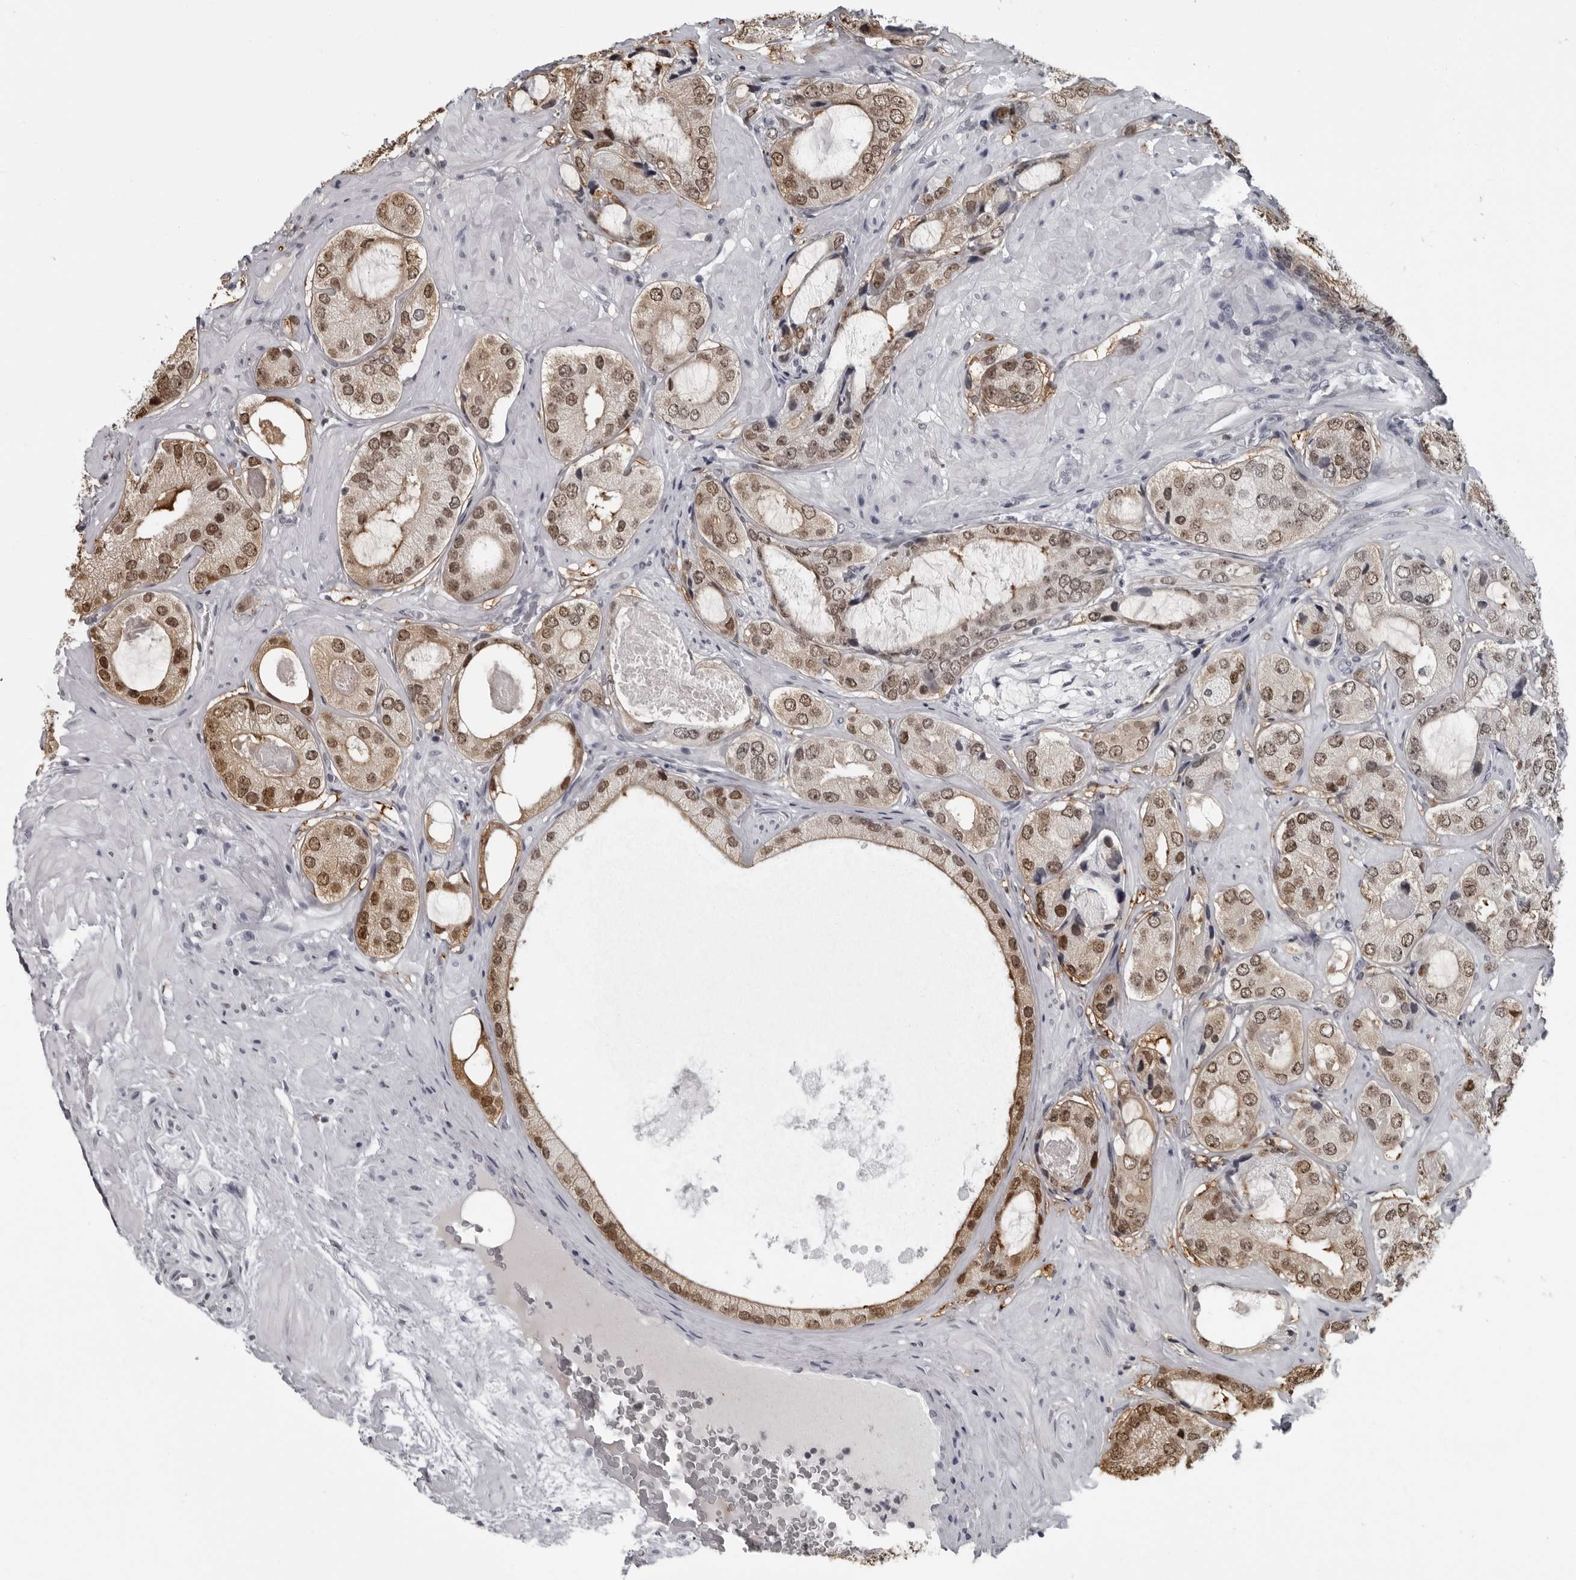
{"staining": {"intensity": "moderate", "quantity": ">75%", "location": "nuclear"}, "tissue": "prostate cancer", "cell_type": "Tumor cells", "image_type": "cancer", "snomed": [{"axis": "morphology", "description": "Adenocarcinoma, High grade"}, {"axis": "topography", "description": "Prostate"}], "caption": "This is an image of immunohistochemistry staining of high-grade adenocarcinoma (prostate), which shows moderate positivity in the nuclear of tumor cells.", "gene": "LZIC", "patient": {"sex": "male", "age": 59}}